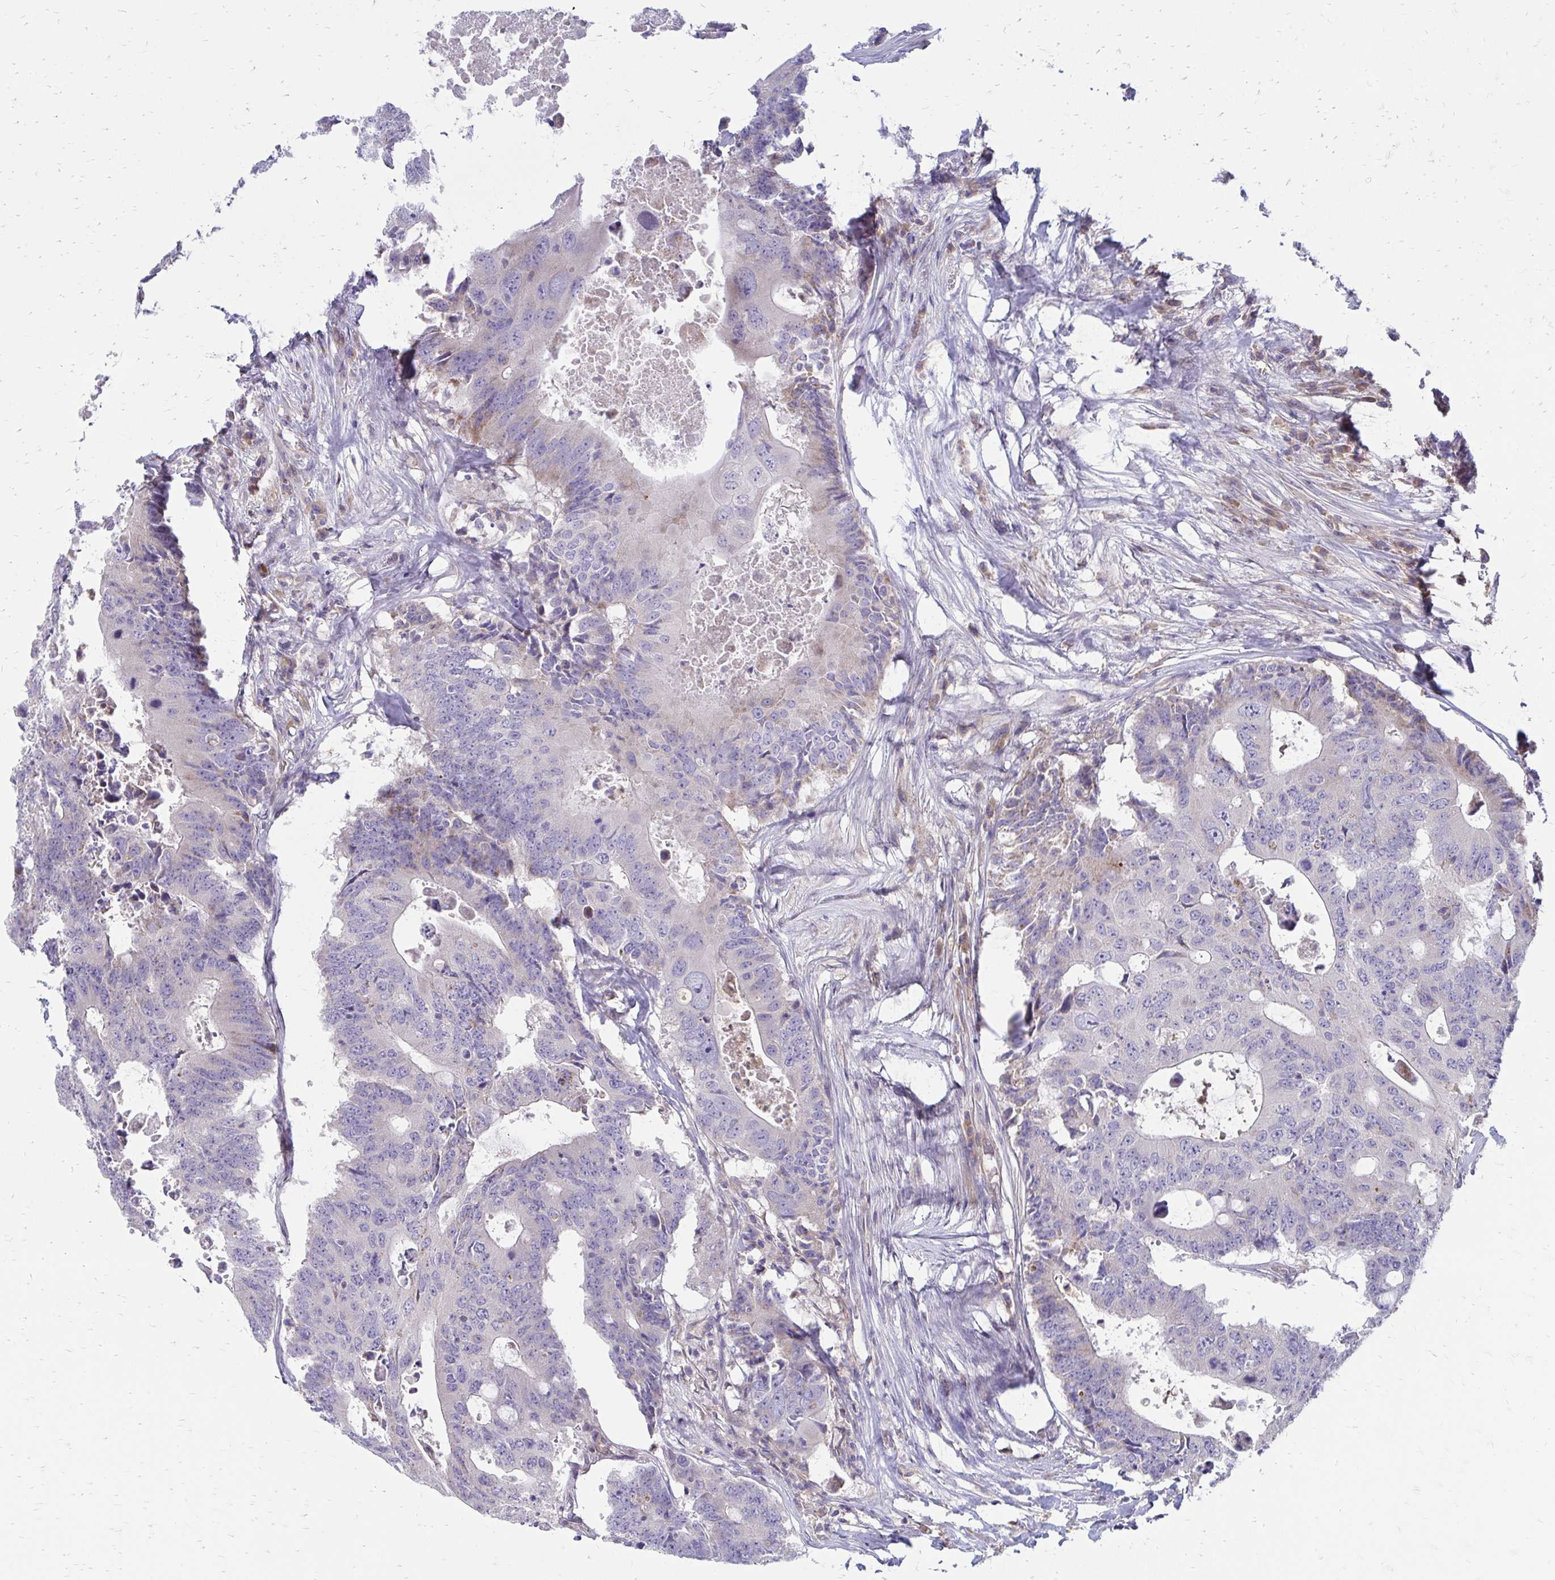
{"staining": {"intensity": "negative", "quantity": "none", "location": "none"}, "tissue": "colorectal cancer", "cell_type": "Tumor cells", "image_type": "cancer", "snomed": [{"axis": "morphology", "description": "Adenocarcinoma, NOS"}, {"axis": "topography", "description": "Colon"}], "caption": "Immunohistochemical staining of human colorectal cancer exhibits no significant staining in tumor cells.", "gene": "ASAP1", "patient": {"sex": "male", "age": 71}}